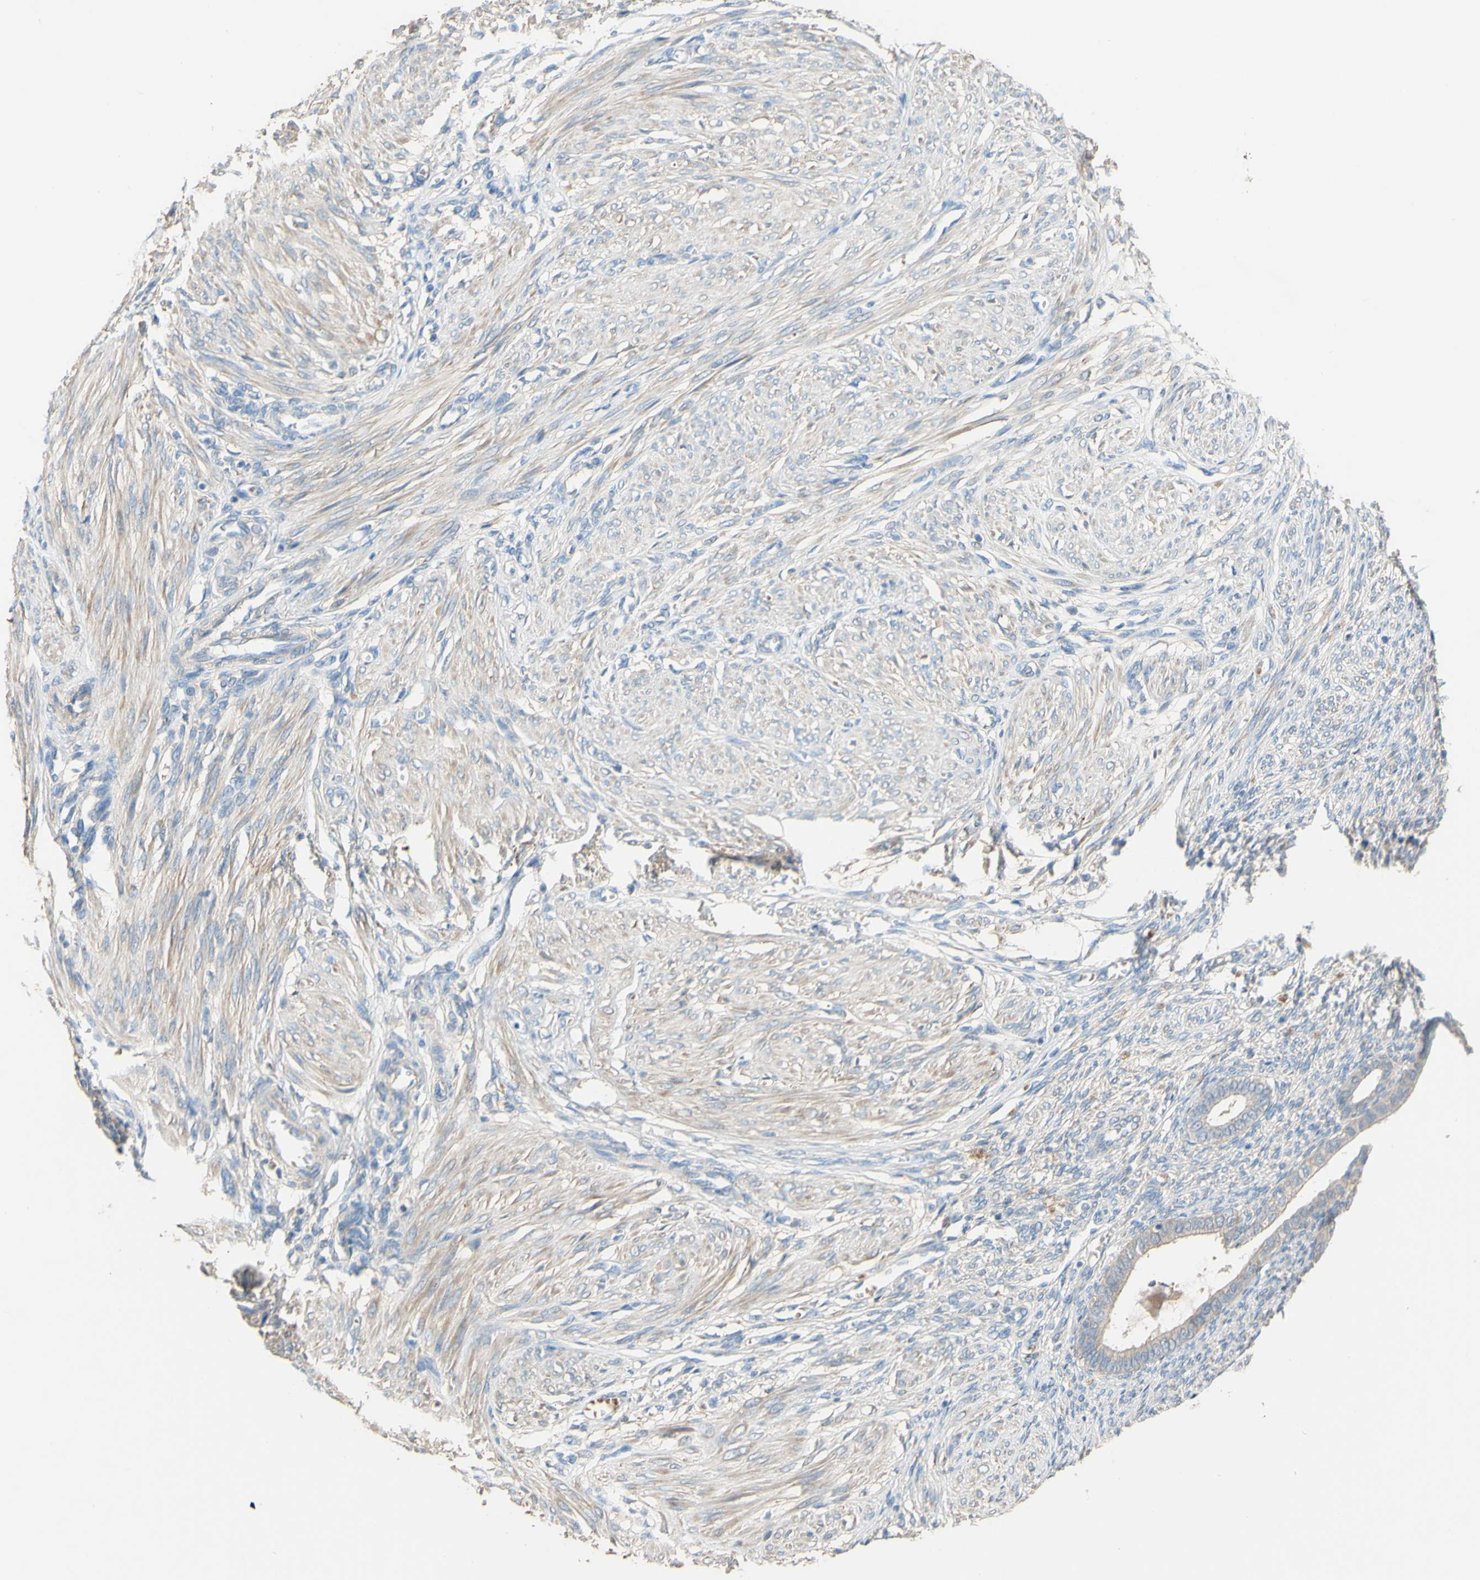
{"staining": {"intensity": "weak", "quantity": "<25%", "location": "cytoplasmic/membranous"}, "tissue": "endometrium", "cell_type": "Cells in endometrial stroma", "image_type": "normal", "snomed": [{"axis": "morphology", "description": "Normal tissue, NOS"}, {"axis": "topography", "description": "Endometrium"}], "caption": "Immunohistochemistry photomicrograph of unremarkable endometrium: human endometrium stained with DAB (3,3'-diaminobenzidine) demonstrates no significant protein staining in cells in endometrial stroma. The staining was performed using DAB (3,3'-diaminobenzidine) to visualize the protein expression in brown, while the nuclei were stained in blue with hematoxylin (Magnification: 20x).", "gene": "DKK3", "patient": {"sex": "female", "age": 72}}